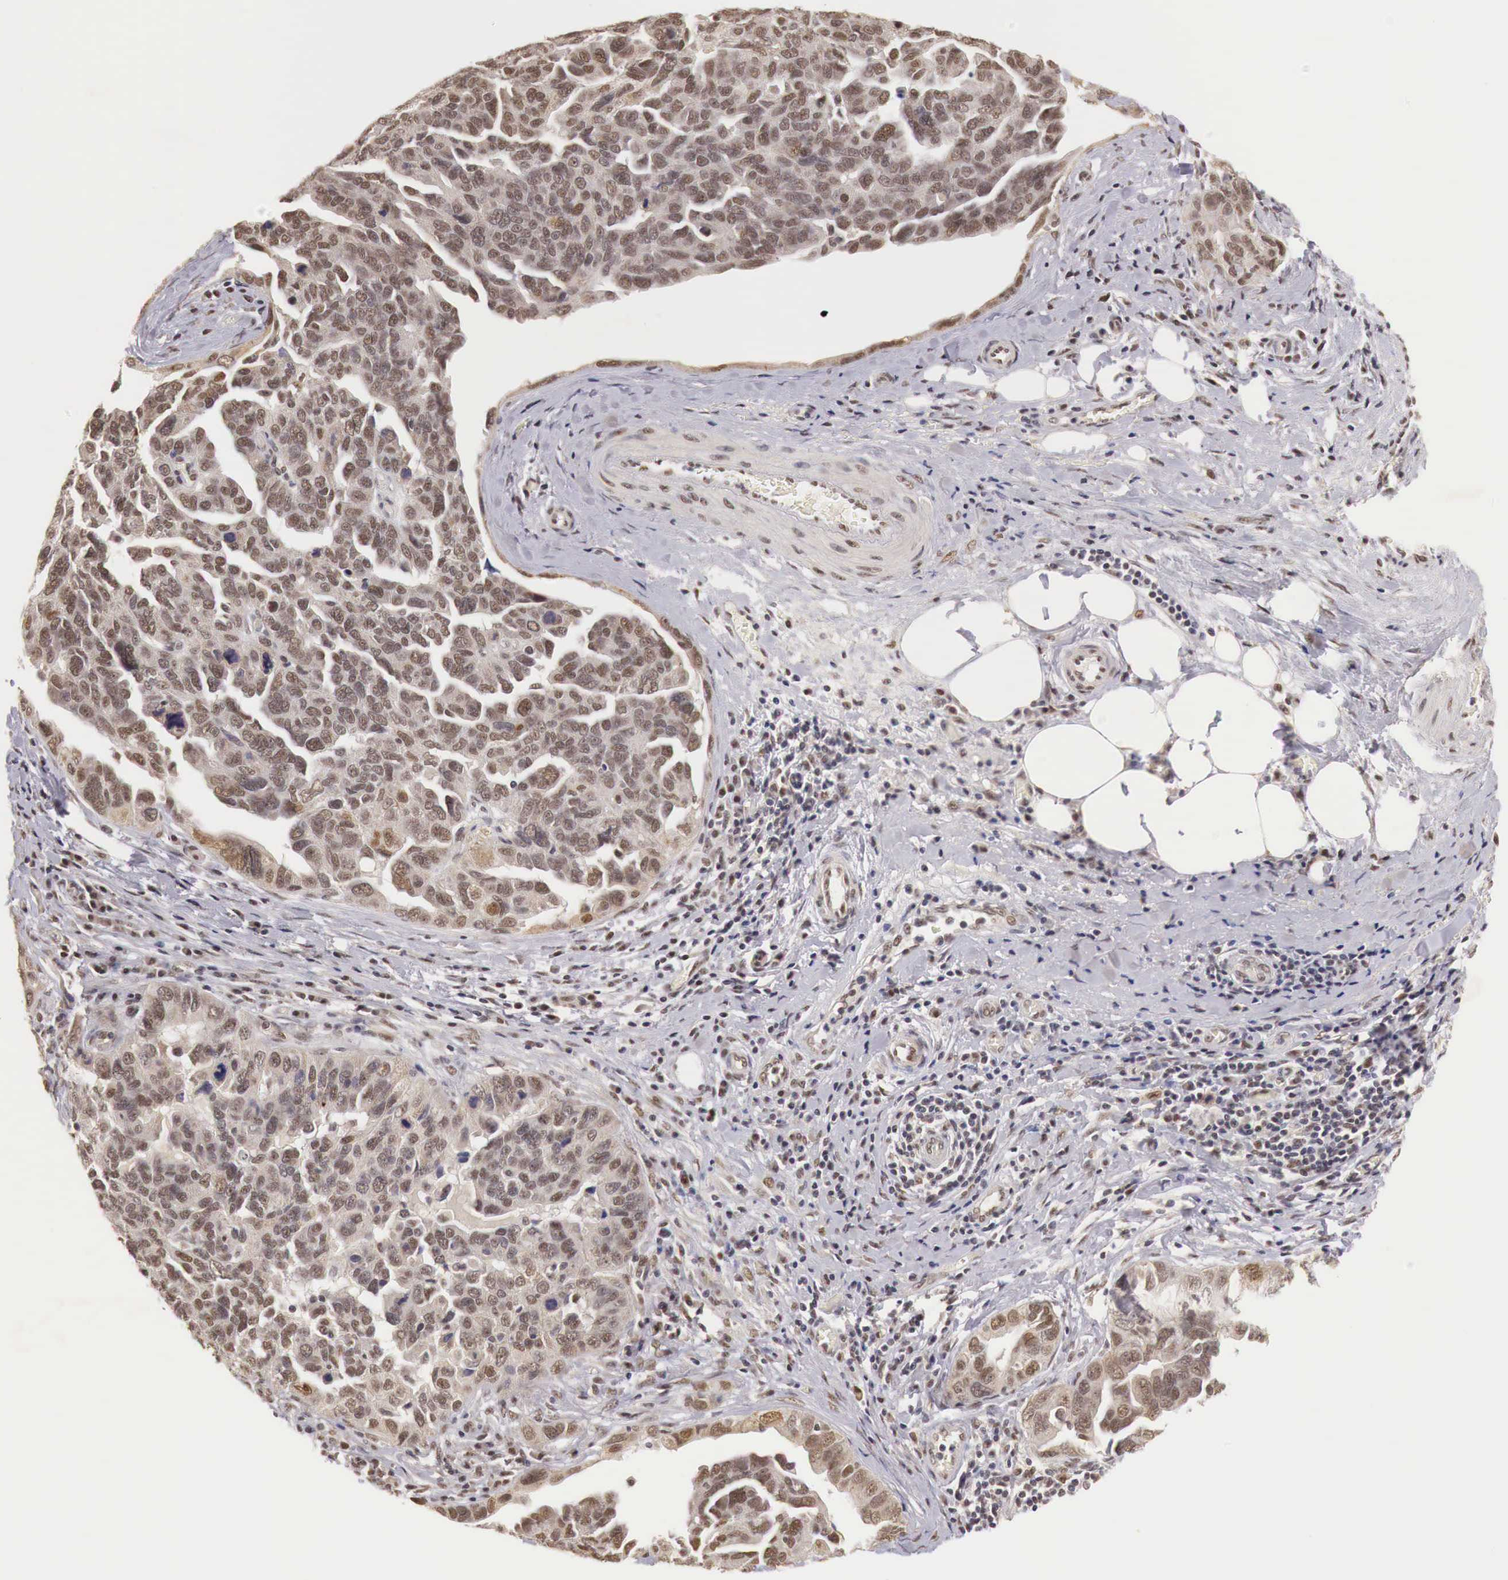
{"staining": {"intensity": "moderate", "quantity": ">75%", "location": "cytoplasmic/membranous,nuclear"}, "tissue": "ovarian cancer", "cell_type": "Tumor cells", "image_type": "cancer", "snomed": [{"axis": "morphology", "description": "Cystadenocarcinoma, serous, NOS"}, {"axis": "topography", "description": "Ovary"}], "caption": "Tumor cells display moderate cytoplasmic/membranous and nuclear positivity in approximately >75% of cells in ovarian cancer.", "gene": "GPKOW", "patient": {"sex": "female", "age": 64}}